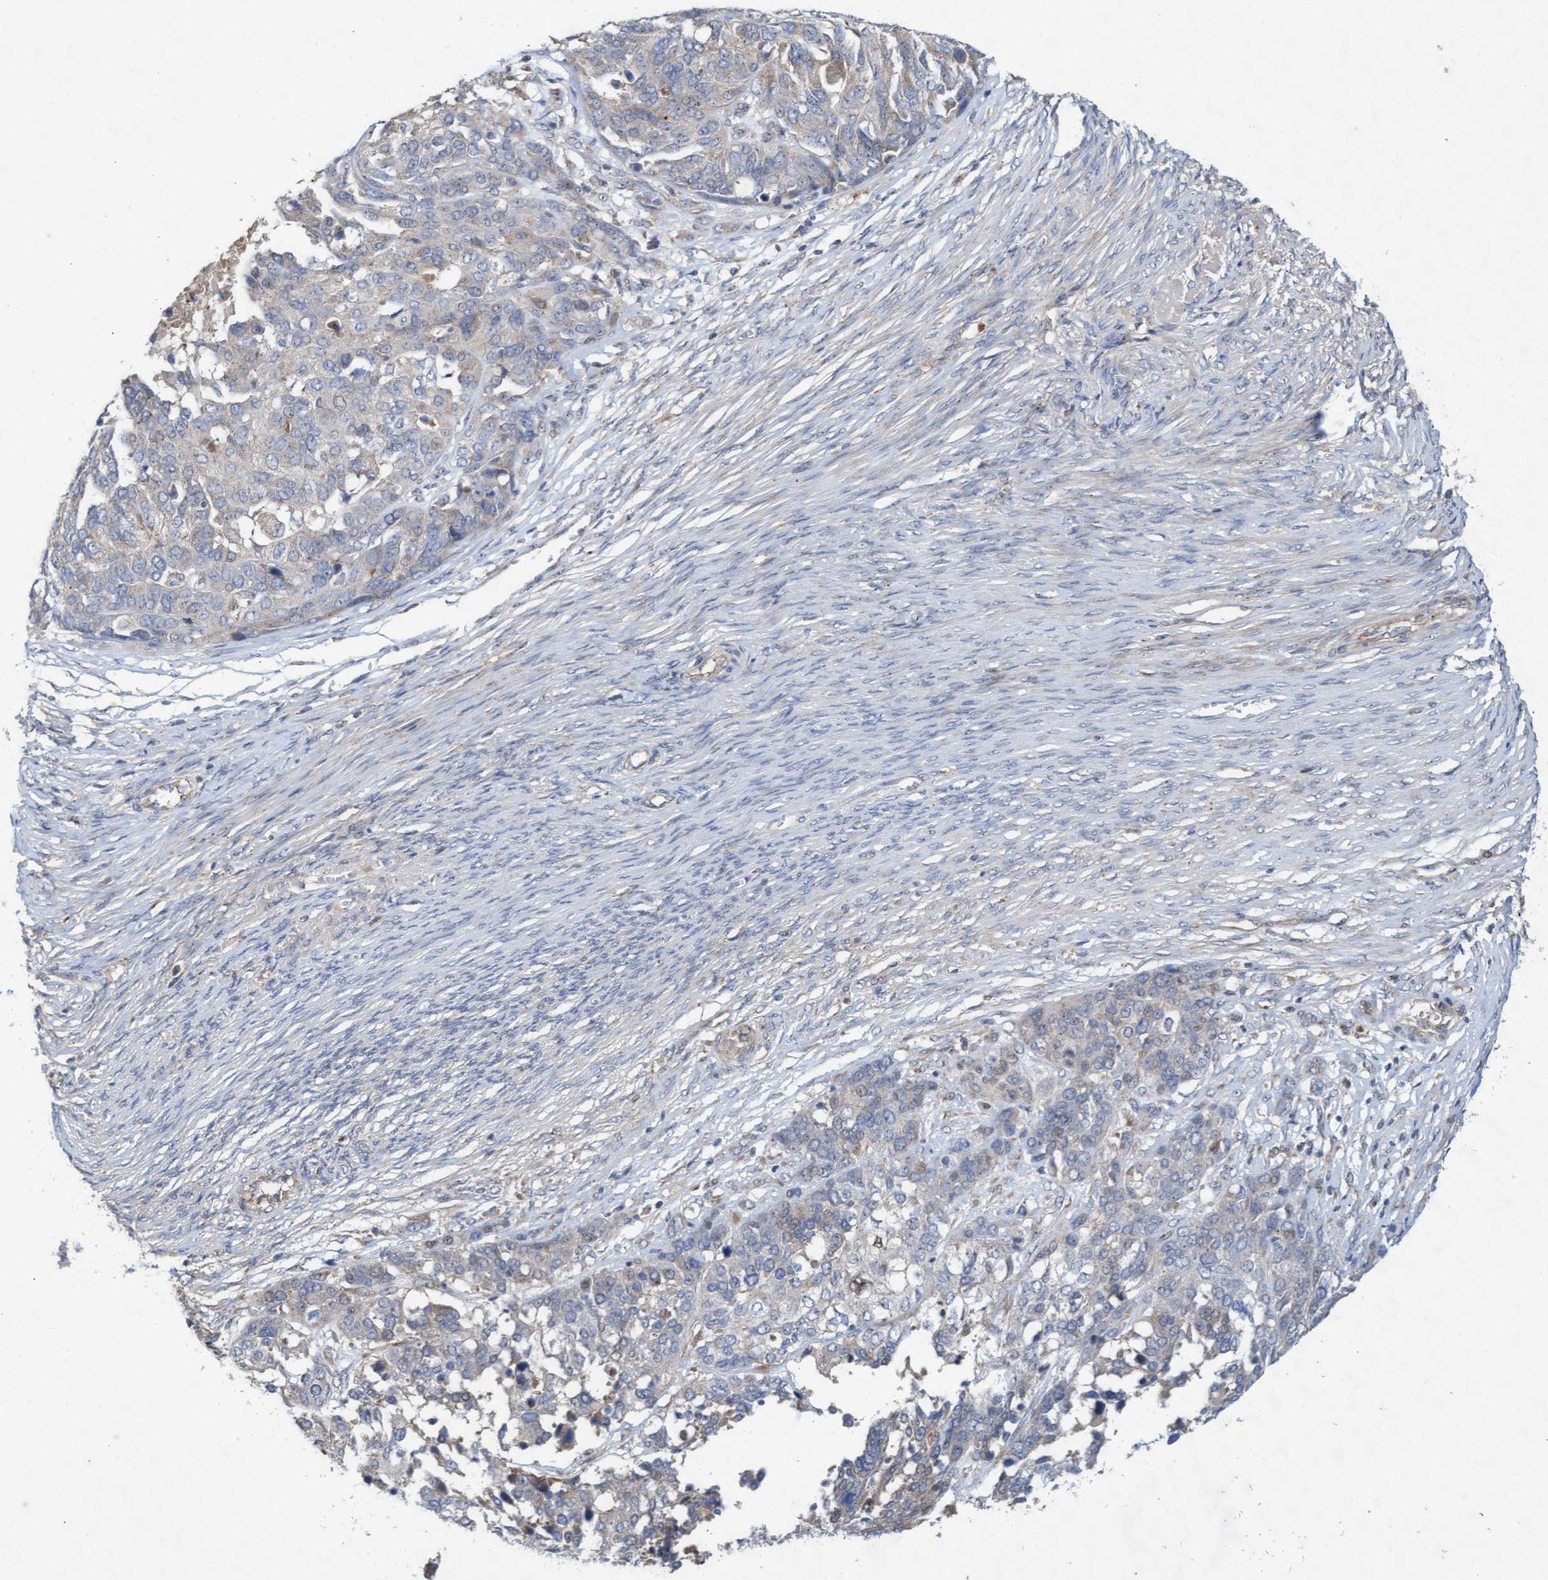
{"staining": {"intensity": "negative", "quantity": "none", "location": "none"}, "tissue": "ovarian cancer", "cell_type": "Tumor cells", "image_type": "cancer", "snomed": [{"axis": "morphology", "description": "Cystadenocarcinoma, serous, NOS"}, {"axis": "topography", "description": "Ovary"}], "caption": "The photomicrograph demonstrates no significant positivity in tumor cells of serous cystadenocarcinoma (ovarian).", "gene": "ABCF2", "patient": {"sex": "female", "age": 44}}